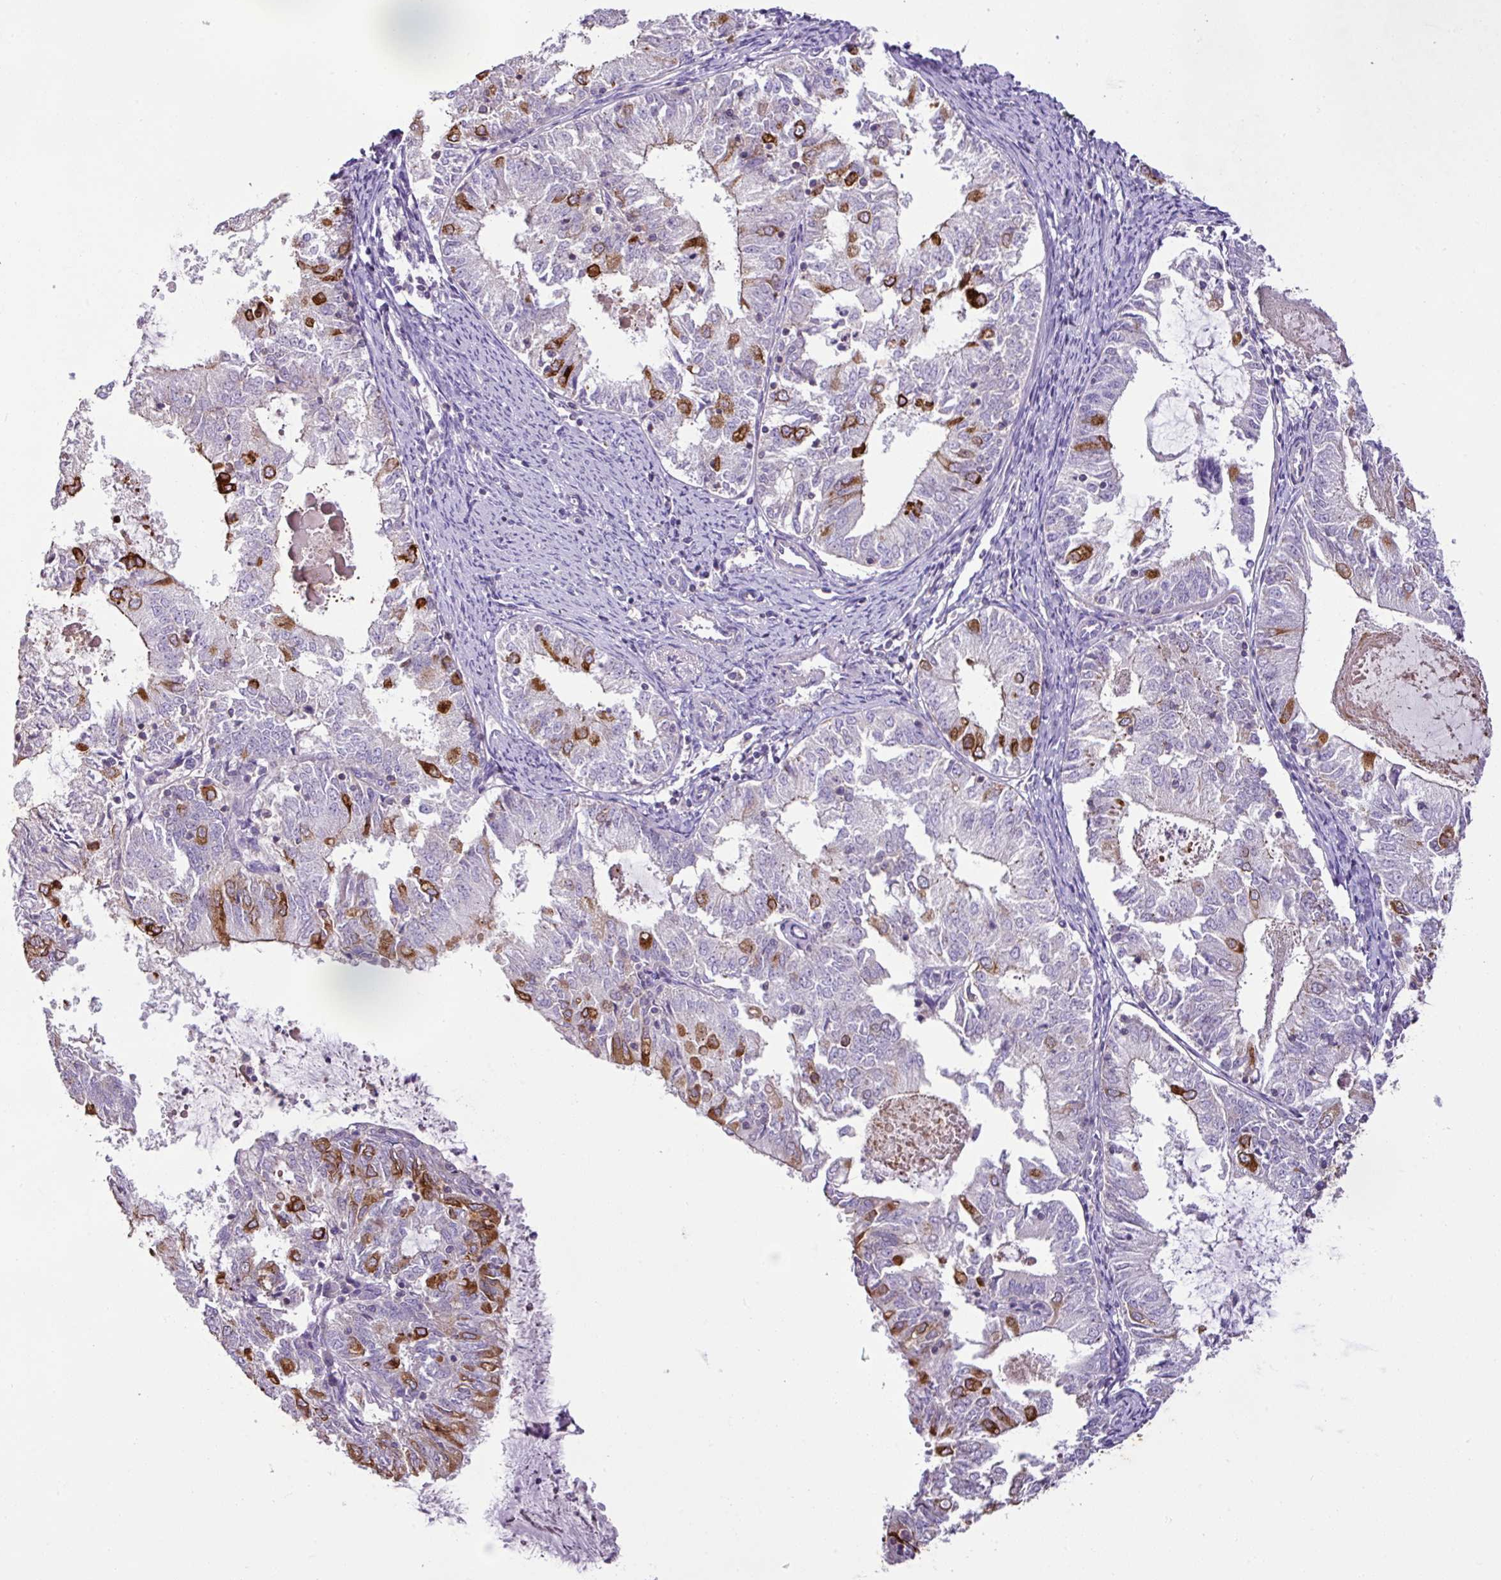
{"staining": {"intensity": "strong", "quantity": "<25%", "location": "cytoplasmic/membranous"}, "tissue": "endometrial cancer", "cell_type": "Tumor cells", "image_type": "cancer", "snomed": [{"axis": "morphology", "description": "Adenocarcinoma, NOS"}, {"axis": "topography", "description": "Endometrium"}], "caption": "Endometrial adenocarcinoma stained for a protein (brown) demonstrates strong cytoplasmic/membranous positive positivity in approximately <25% of tumor cells.", "gene": "AGR3", "patient": {"sex": "female", "age": 57}}